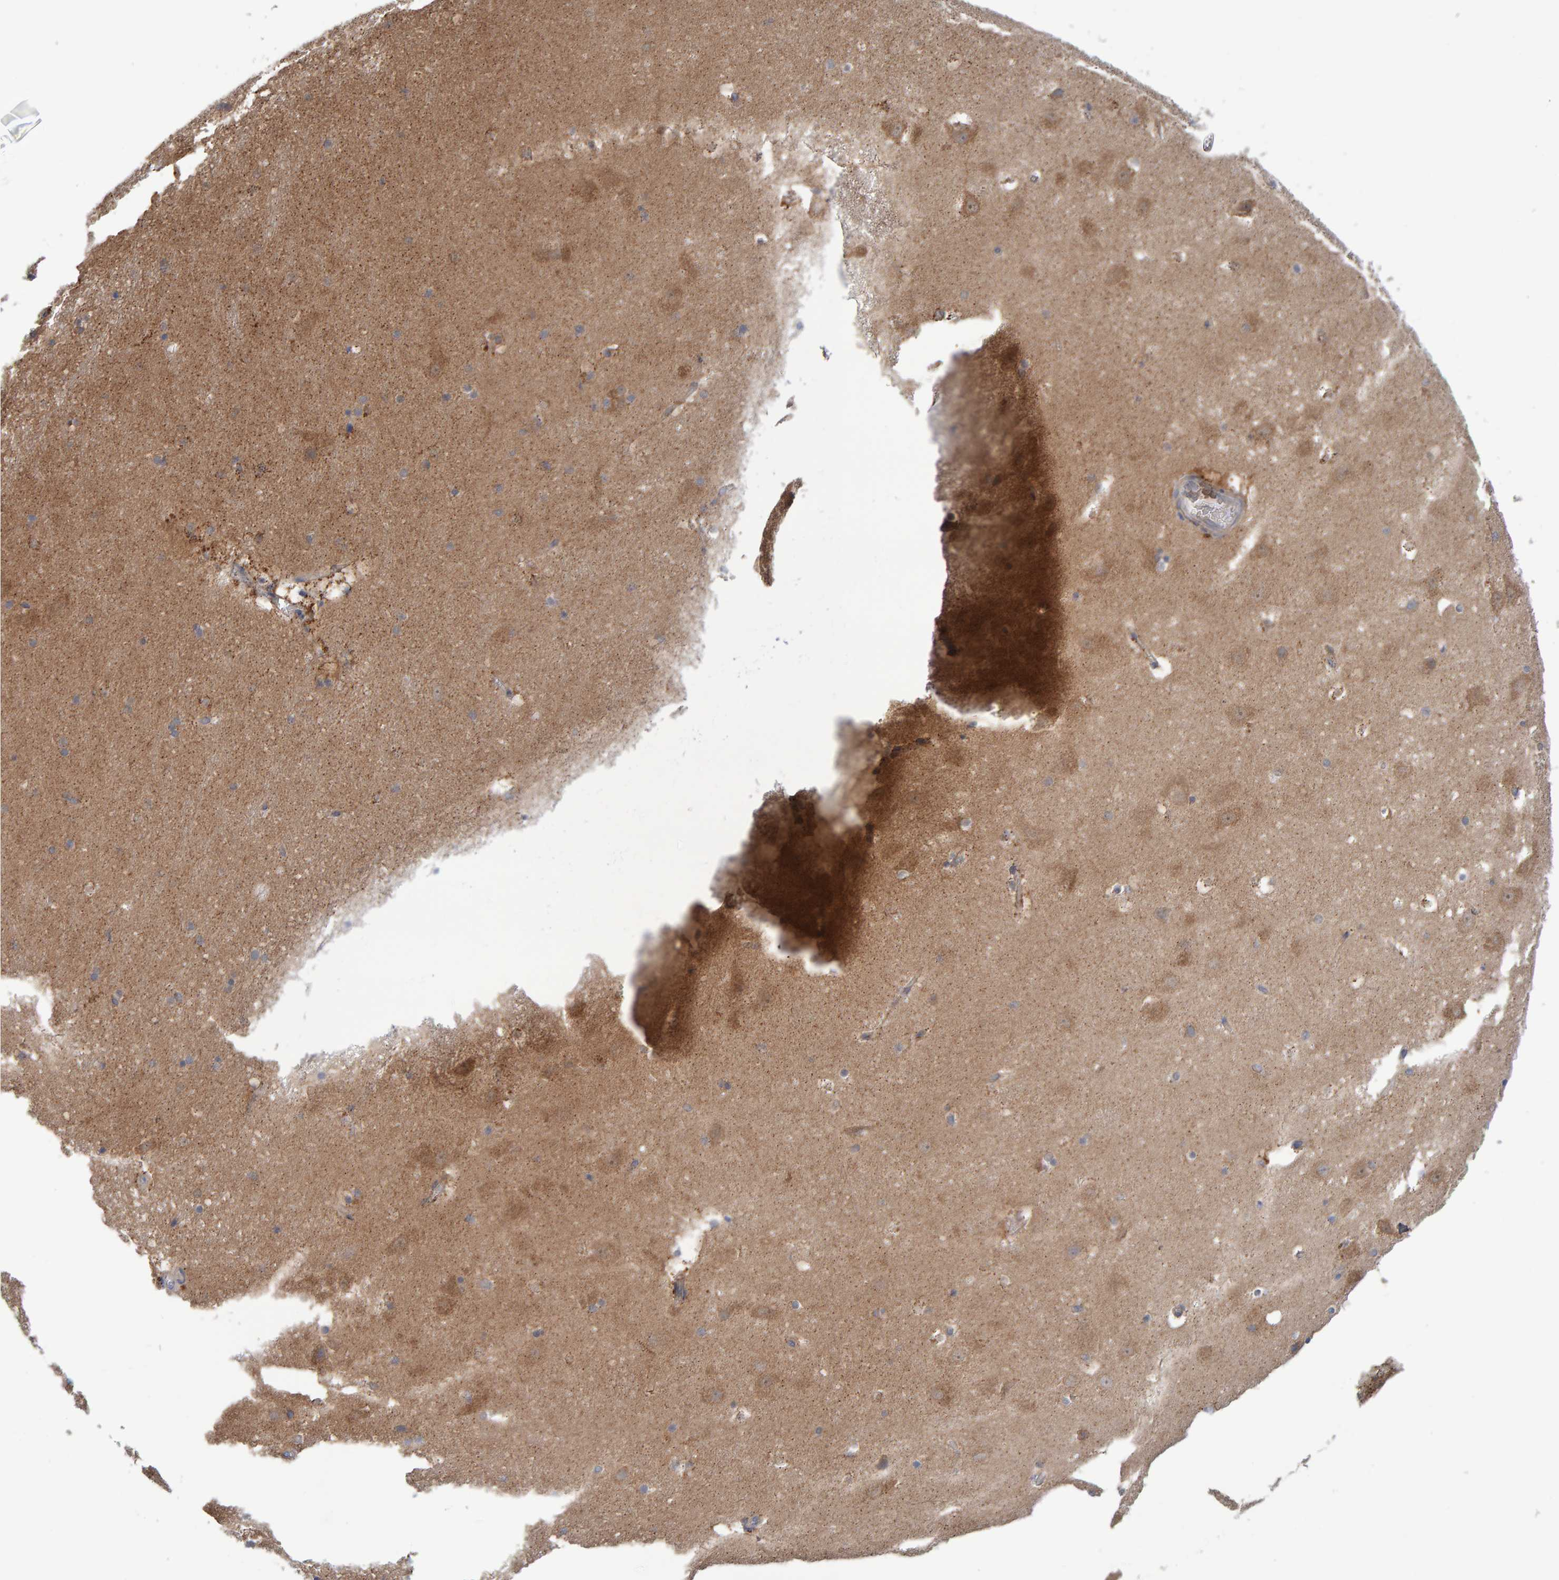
{"staining": {"intensity": "weak", "quantity": "25%-75%", "location": "cytoplasmic/membranous"}, "tissue": "hippocampus", "cell_type": "Glial cells", "image_type": "normal", "snomed": [{"axis": "morphology", "description": "Normal tissue, NOS"}, {"axis": "topography", "description": "Hippocampus"}], "caption": "IHC of unremarkable human hippocampus shows low levels of weak cytoplasmic/membranous staining in about 25%-75% of glial cells.", "gene": "TATDN1", "patient": {"sex": "male", "age": 45}}